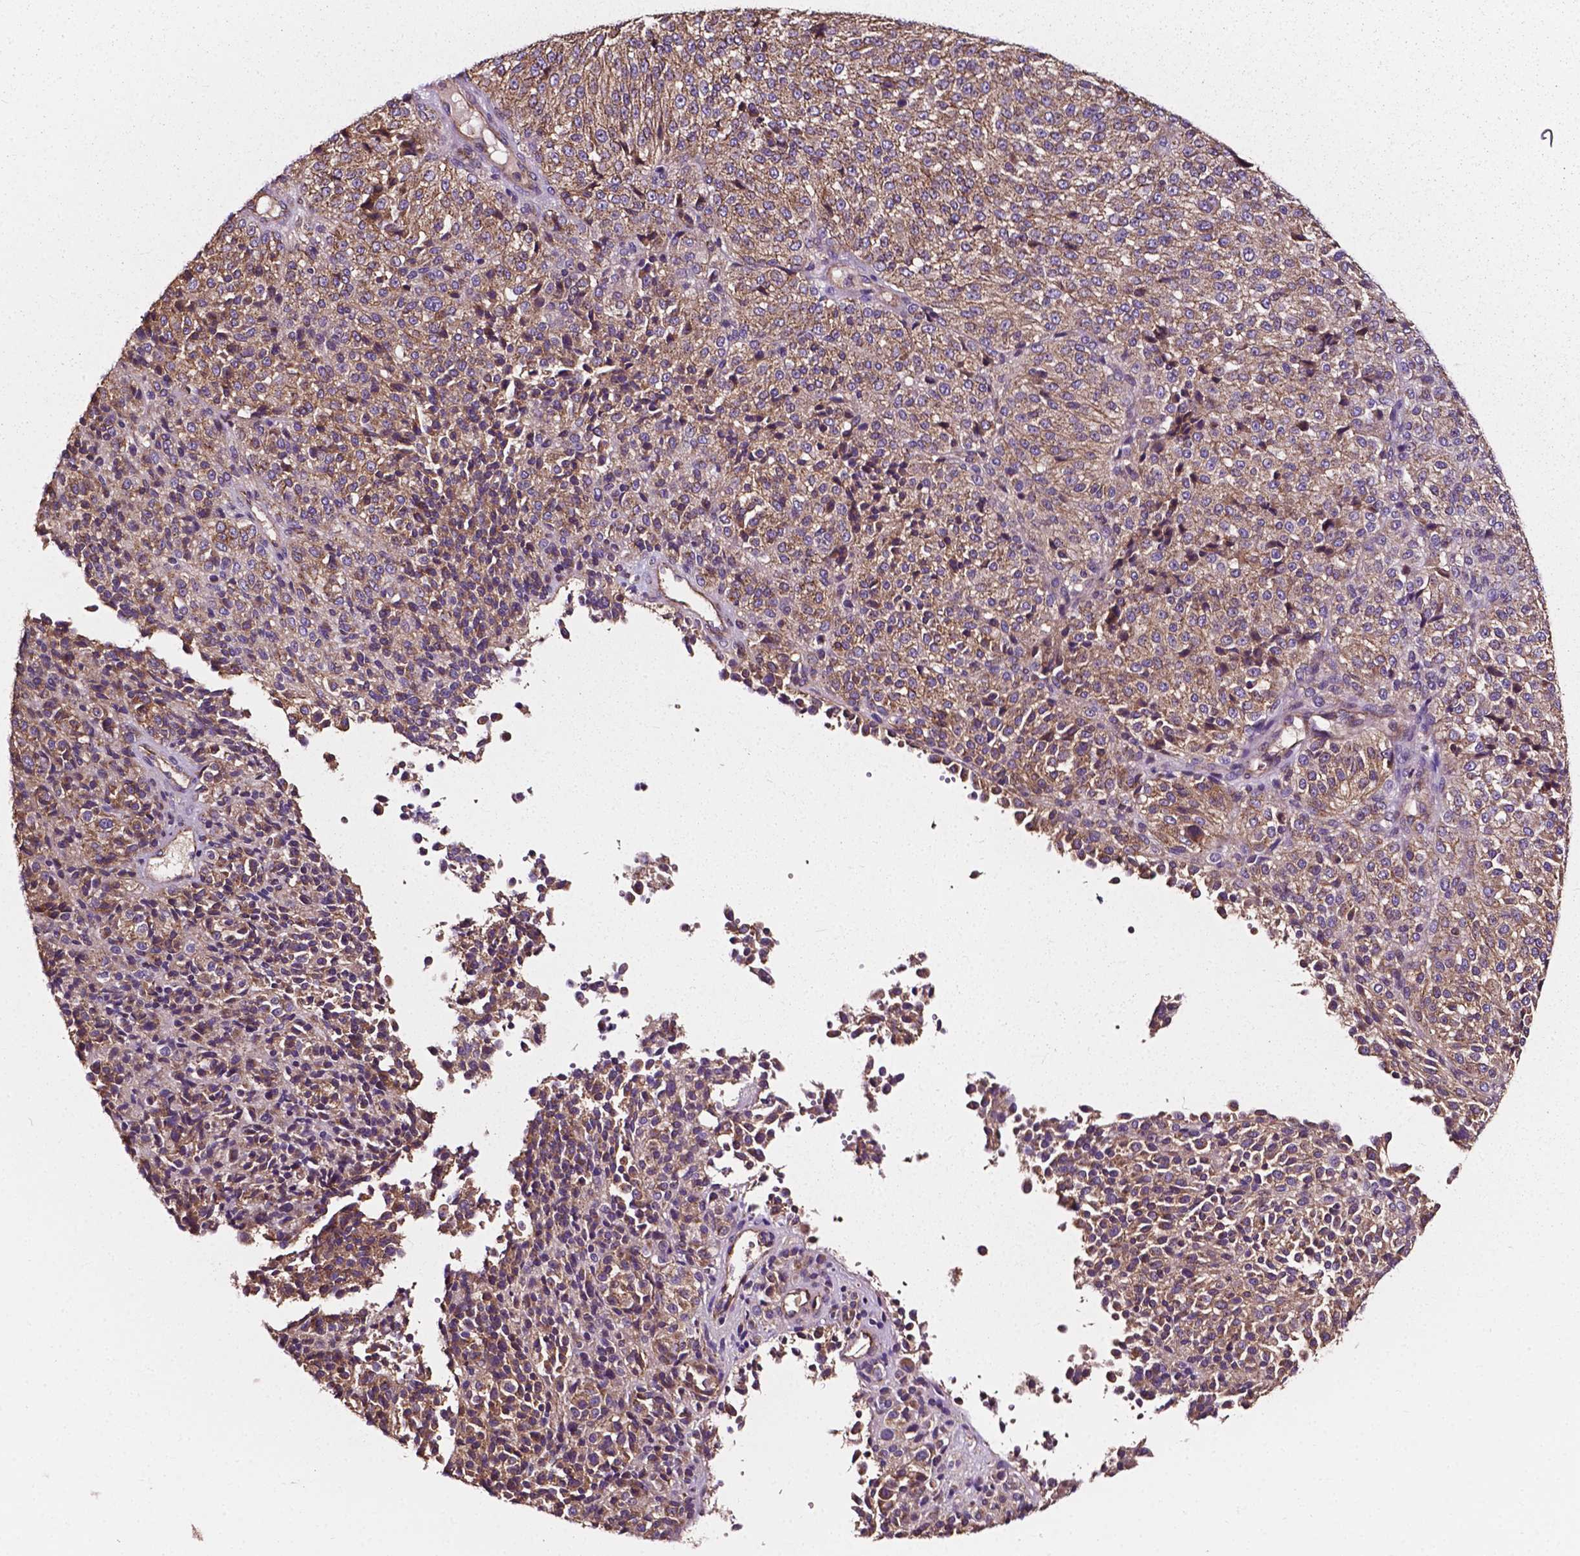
{"staining": {"intensity": "weak", "quantity": ">75%", "location": "cytoplasmic/membranous"}, "tissue": "melanoma", "cell_type": "Tumor cells", "image_type": "cancer", "snomed": [{"axis": "morphology", "description": "Malignant melanoma, Metastatic site"}, {"axis": "topography", "description": "Brain"}], "caption": "Human malignant melanoma (metastatic site) stained for a protein (brown) demonstrates weak cytoplasmic/membranous positive staining in about >75% of tumor cells.", "gene": "ATG16L1", "patient": {"sex": "female", "age": 56}}